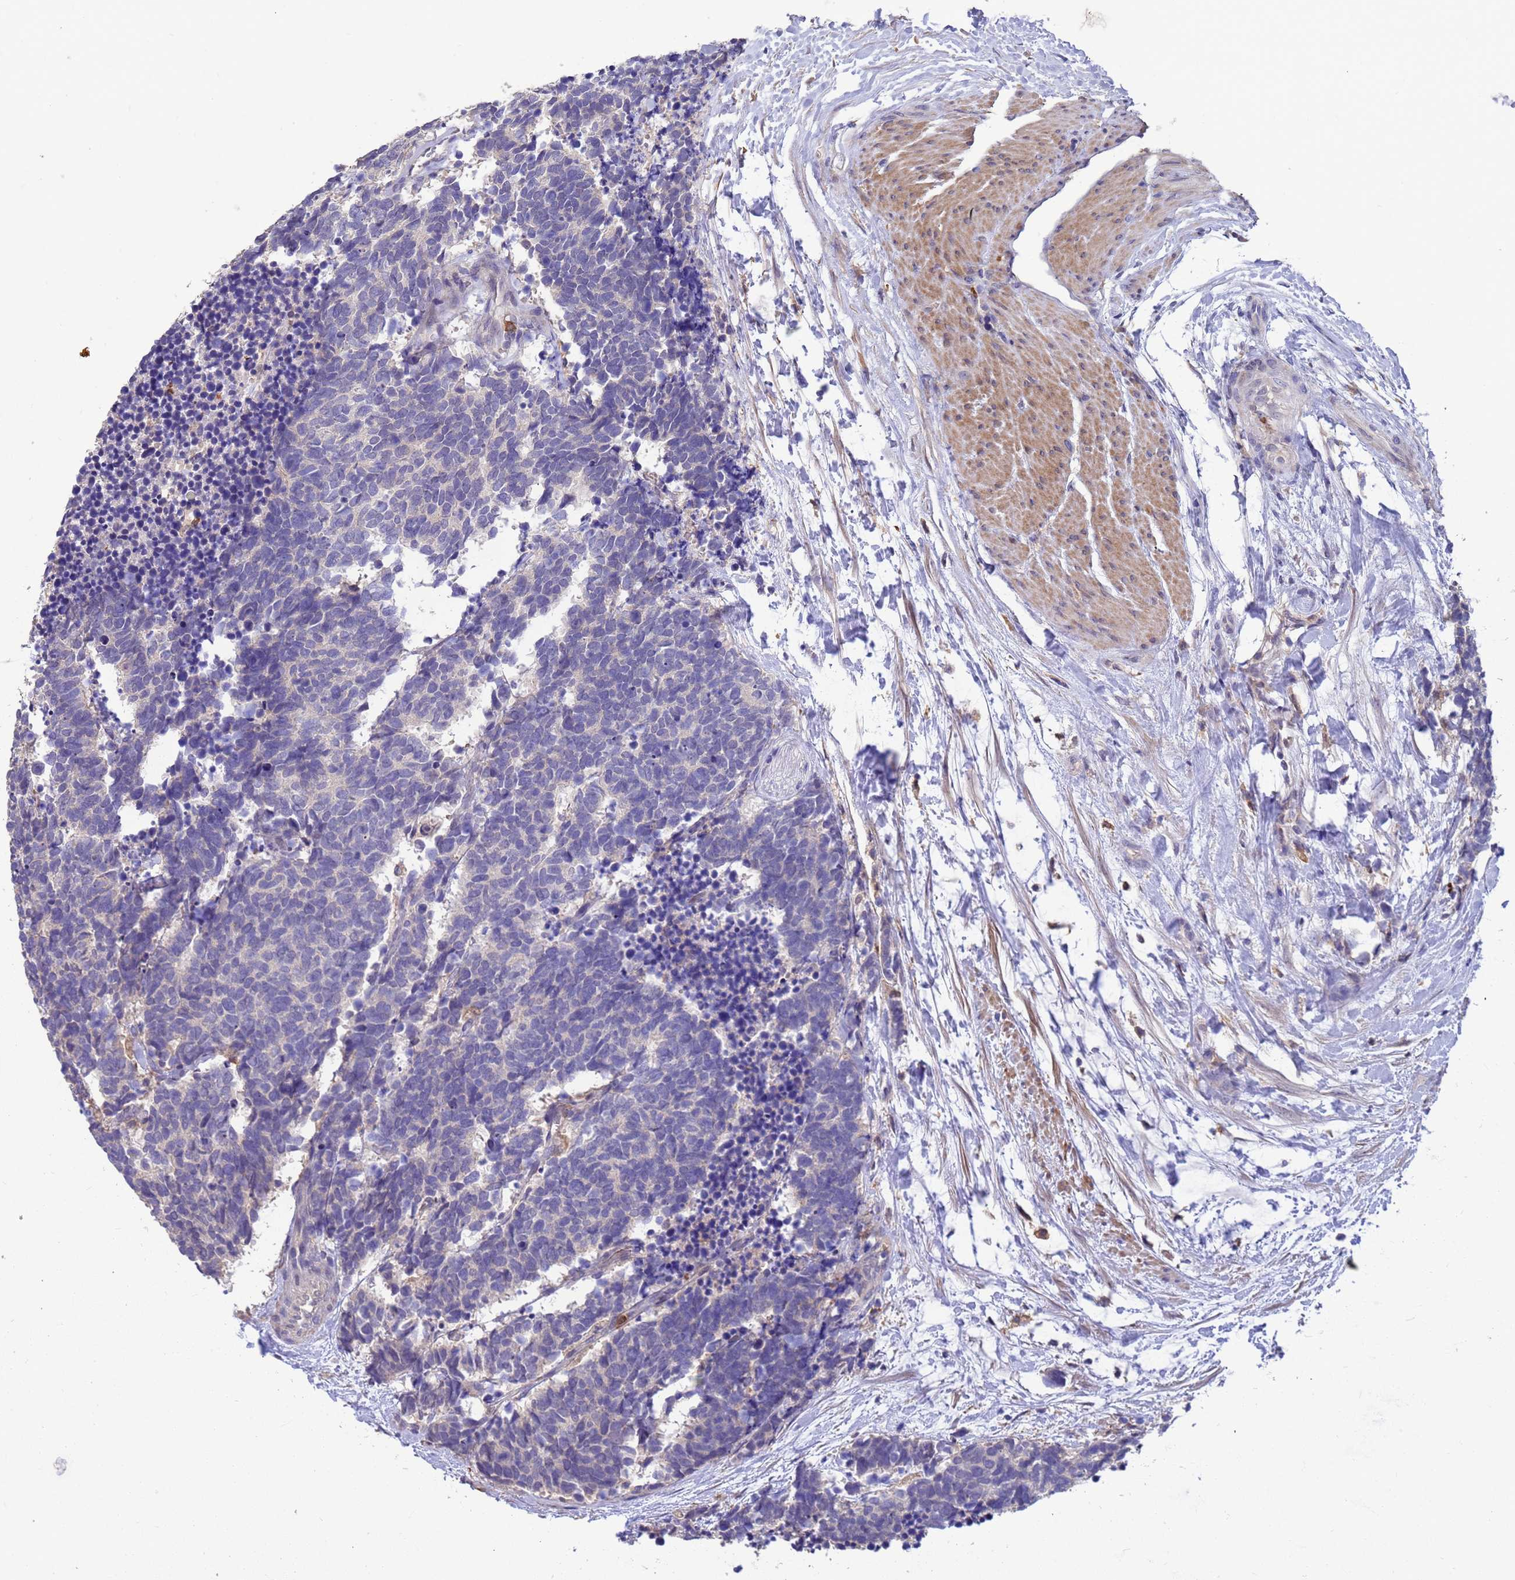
{"staining": {"intensity": "negative", "quantity": "none", "location": "none"}, "tissue": "carcinoid", "cell_type": "Tumor cells", "image_type": "cancer", "snomed": [{"axis": "morphology", "description": "Carcinoma, NOS"}, {"axis": "morphology", "description": "Carcinoid, malignant, NOS"}, {"axis": "topography", "description": "Prostate"}], "caption": "Immunohistochemistry photomicrograph of human carcinoid stained for a protein (brown), which exhibits no expression in tumor cells.", "gene": "AMPD3", "patient": {"sex": "male", "age": 57}}